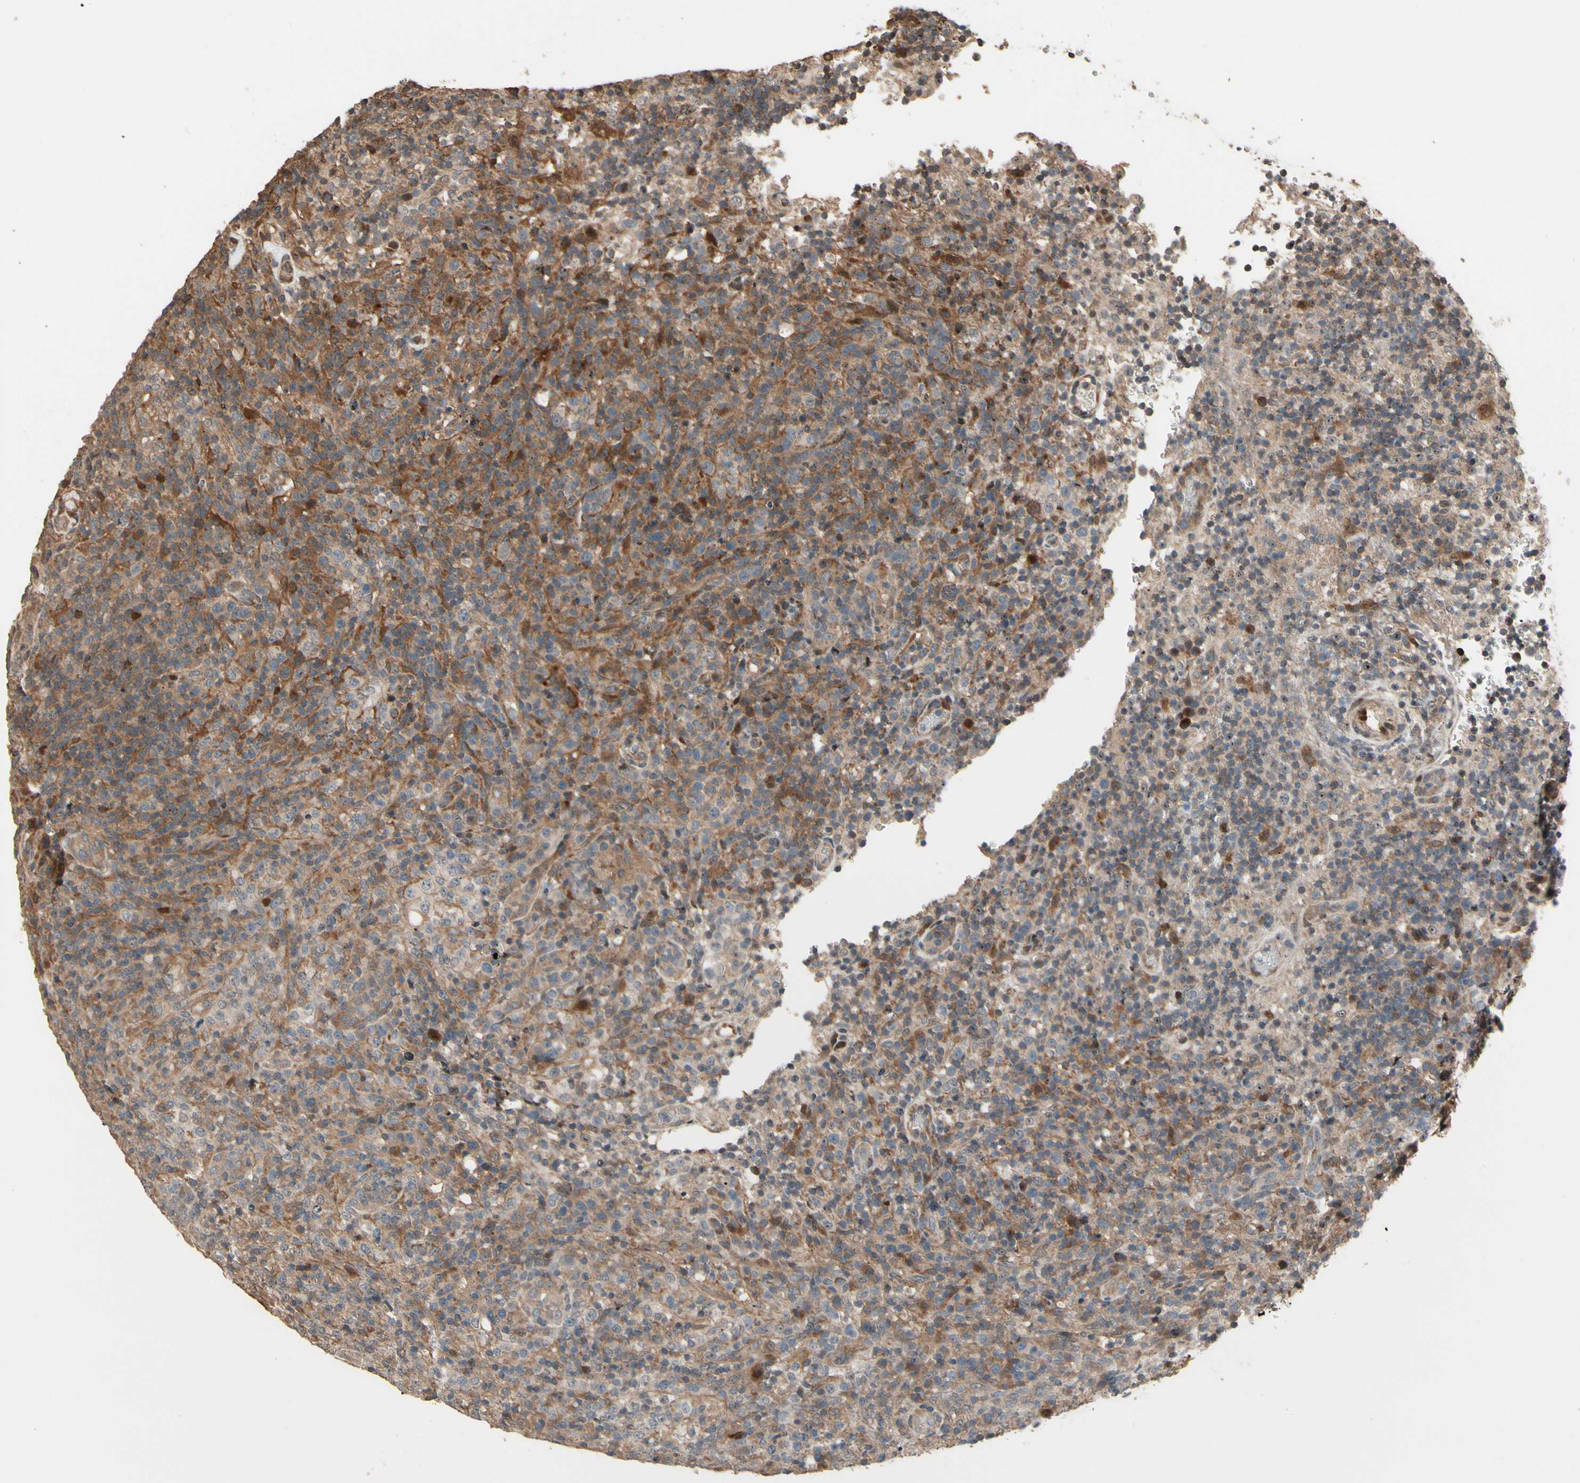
{"staining": {"intensity": "moderate", "quantity": "25%-75%", "location": "cytoplasmic/membranous"}, "tissue": "lymphoma", "cell_type": "Tumor cells", "image_type": "cancer", "snomed": [{"axis": "morphology", "description": "Malignant lymphoma, non-Hodgkin's type, High grade"}, {"axis": "topography", "description": "Lymph node"}], "caption": "Immunohistochemical staining of human high-grade malignant lymphoma, non-Hodgkin's type displays medium levels of moderate cytoplasmic/membranous protein staining in approximately 25%-75% of tumor cells.", "gene": "CSF1R", "patient": {"sex": "female", "age": 76}}